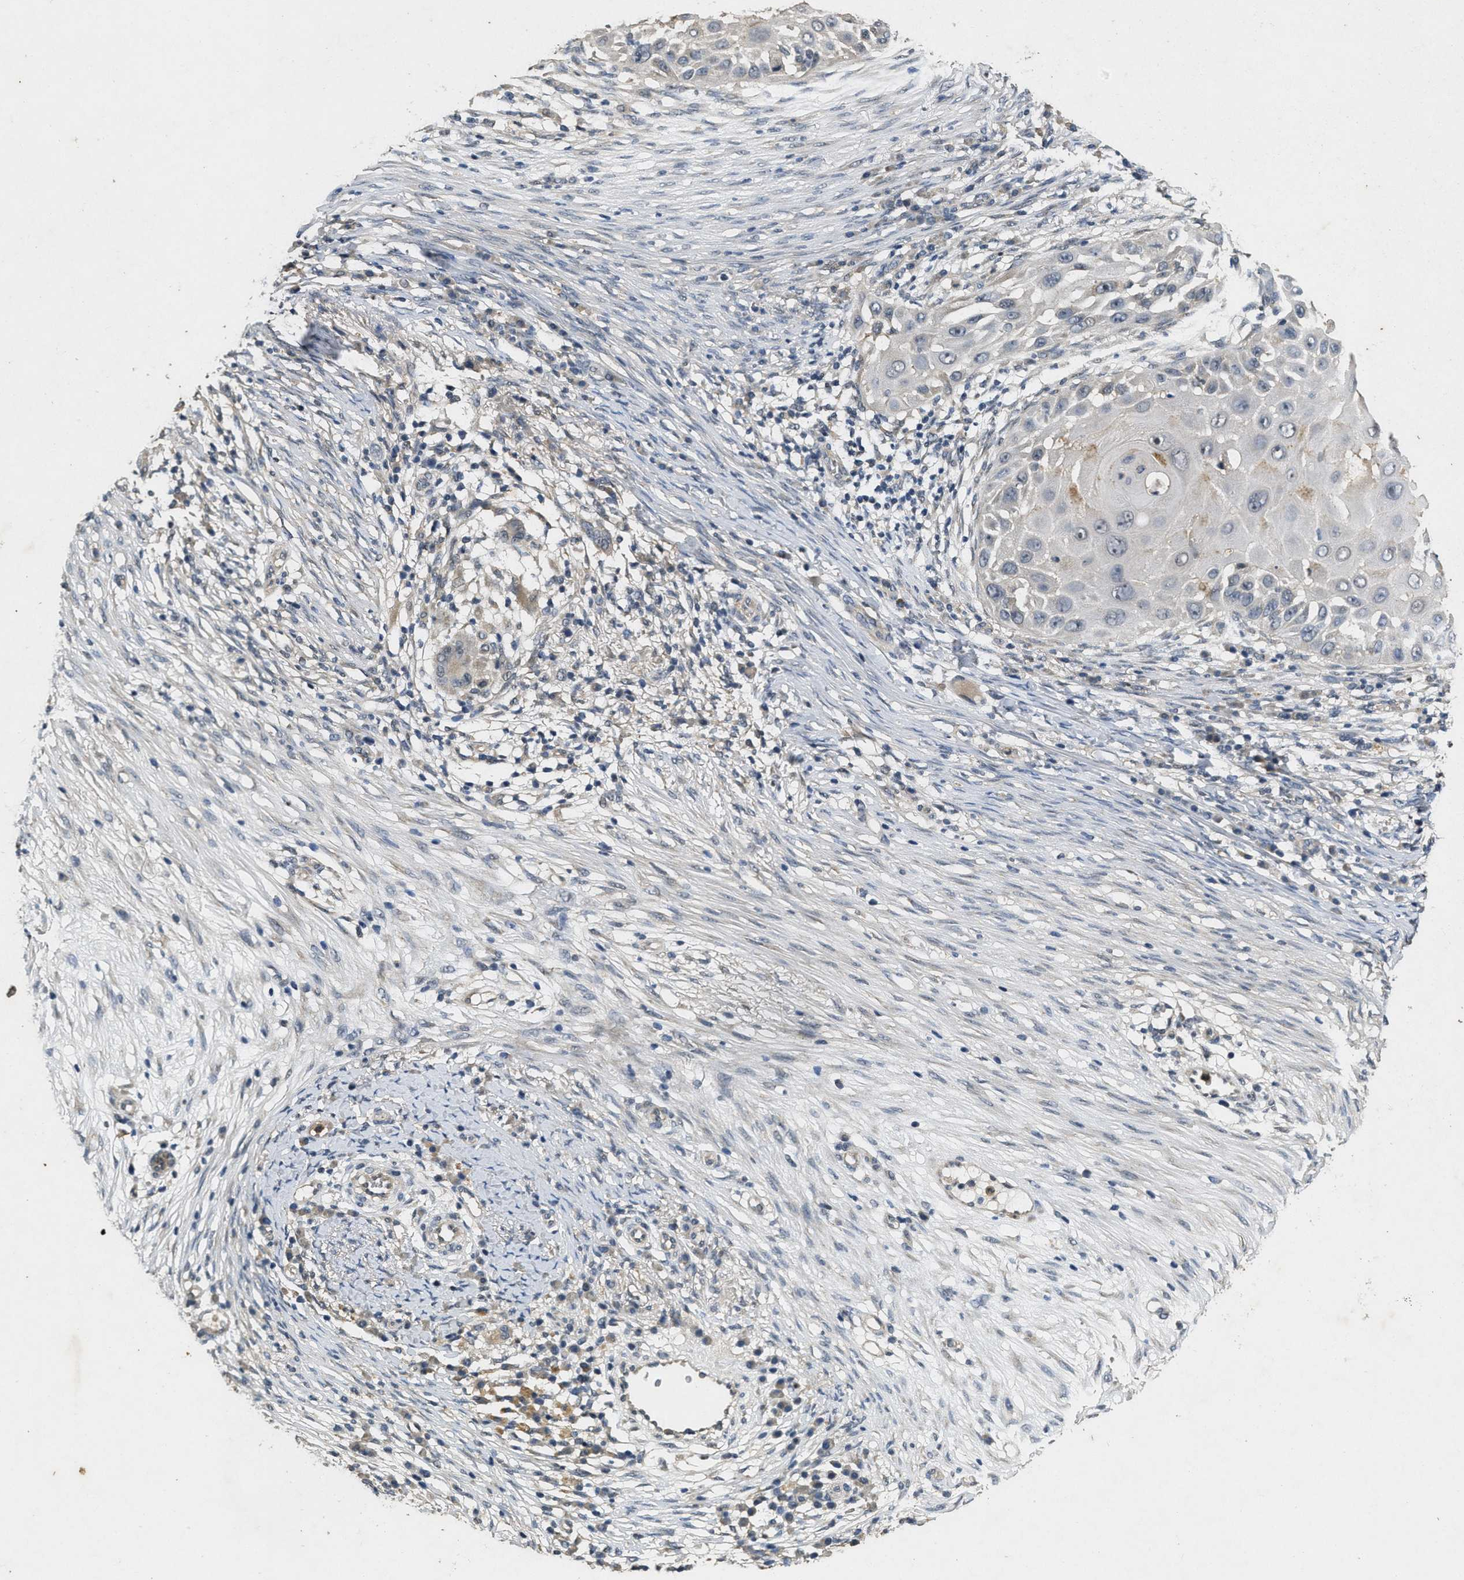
{"staining": {"intensity": "weak", "quantity": "<25%", "location": "cytoplasmic/membranous"}, "tissue": "skin cancer", "cell_type": "Tumor cells", "image_type": "cancer", "snomed": [{"axis": "morphology", "description": "Squamous cell carcinoma, NOS"}, {"axis": "topography", "description": "Skin"}], "caption": "DAB (3,3'-diaminobenzidine) immunohistochemical staining of human skin cancer (squamous cell carcinoma) exhibits no significant expression in tumor cells.", "gene": "PAPOLG", "patient": {"sex": "female", "age": 44}}